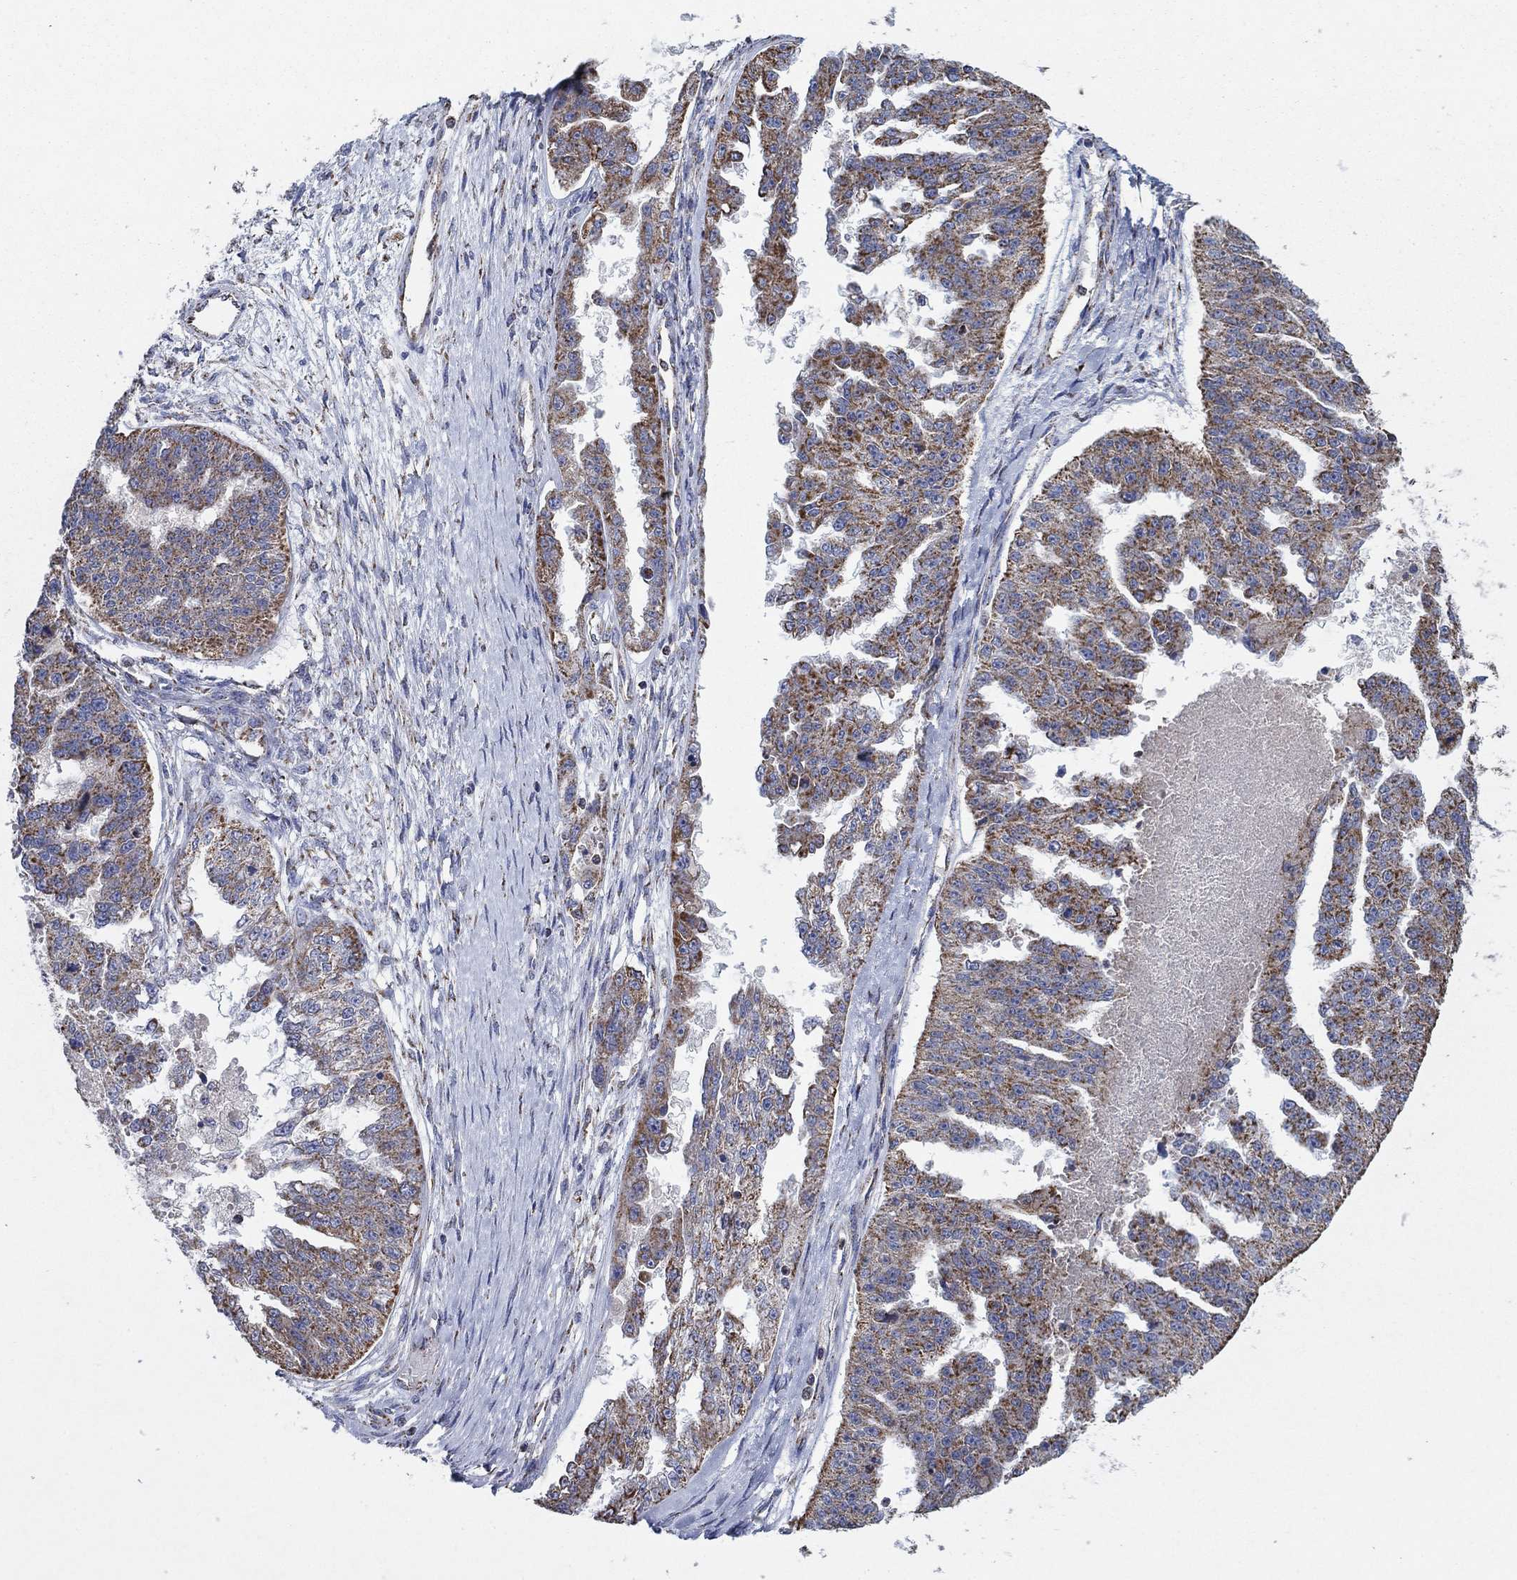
{"staining": {"intensity": "strong", "quantity": "25%-75%", "location": "cytoplasmic/membranous"}, "tissue": "ovarian cancer", "cell_type": "Tumor cells", "image_type": "cancer", "snomed": [{"axis": "morphology", "description": "Cystadenocarcinoma, serous, NOS"}, {"axis": "topography", "description": "Ovary"}], "caption": "Human ovarian serous cystadenocarcinoma stained with a brown dye exhibits strong cytoplasmic/membranous positive expression in approximately 25%-75% of tumor cells.", "gene": "C9orf85", "patient": {"sex": "female", "age": 58}}